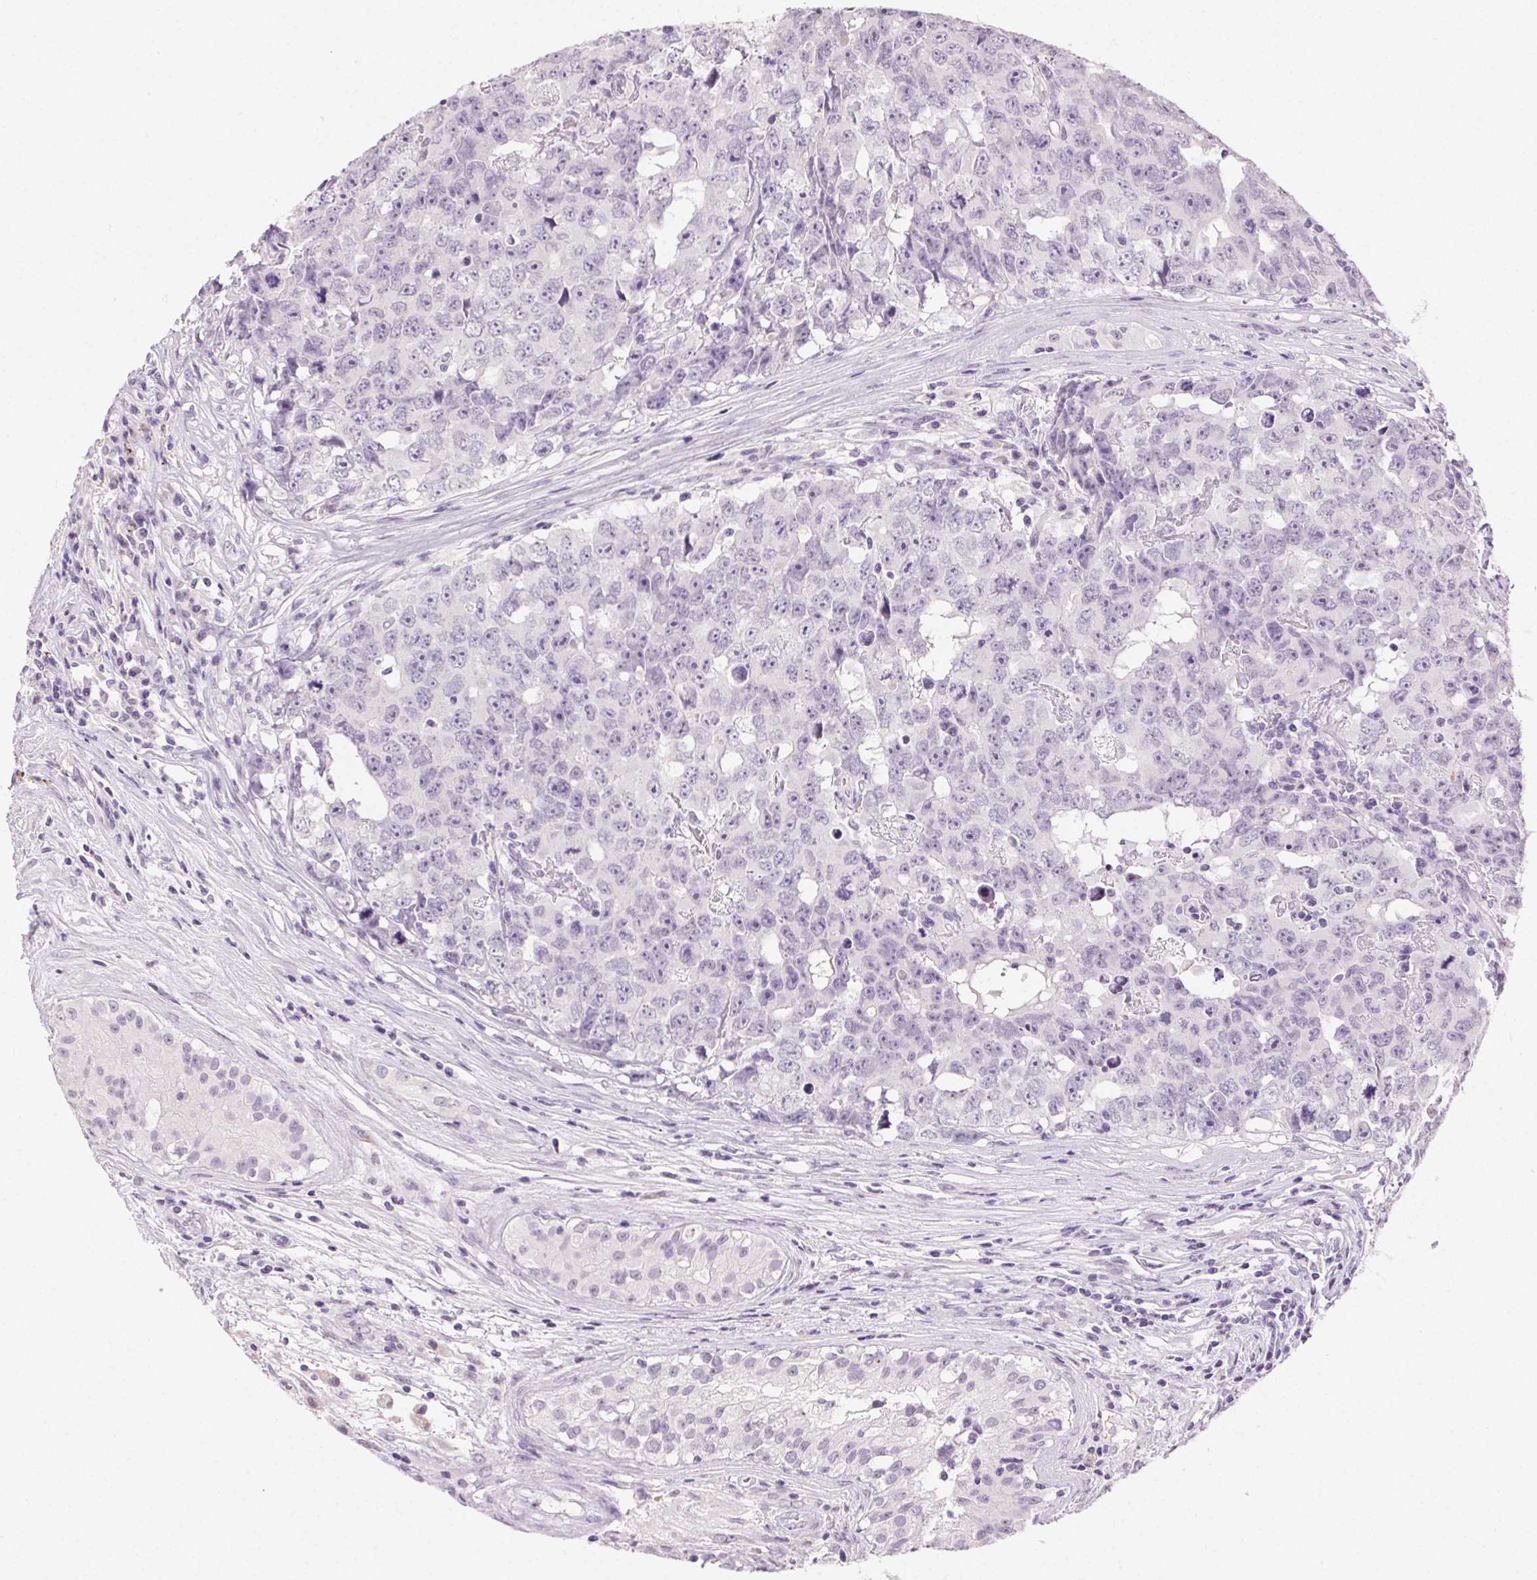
{"staining": {"intensity": "negative", "quantity": "none", "location": "none"}, "tissue": "testis cancer", "cell_type": "Tumor cells", "image_type": "cancer", "snomed": [{"axis": "morphology", "description": "Carcinoma, Embryonal, NOS"}, {"axis": "topography", "description": "Testis"}], "caption": "Tumor cells are negative for protein expression in human testis cancer. (DAB (3,3'-diaminobenzidine) immunohistochemistry visualized using brightfield microscopy, high magnification).", "gene": "CLDN10", "patient": {"sex": "male", "age": 24}}